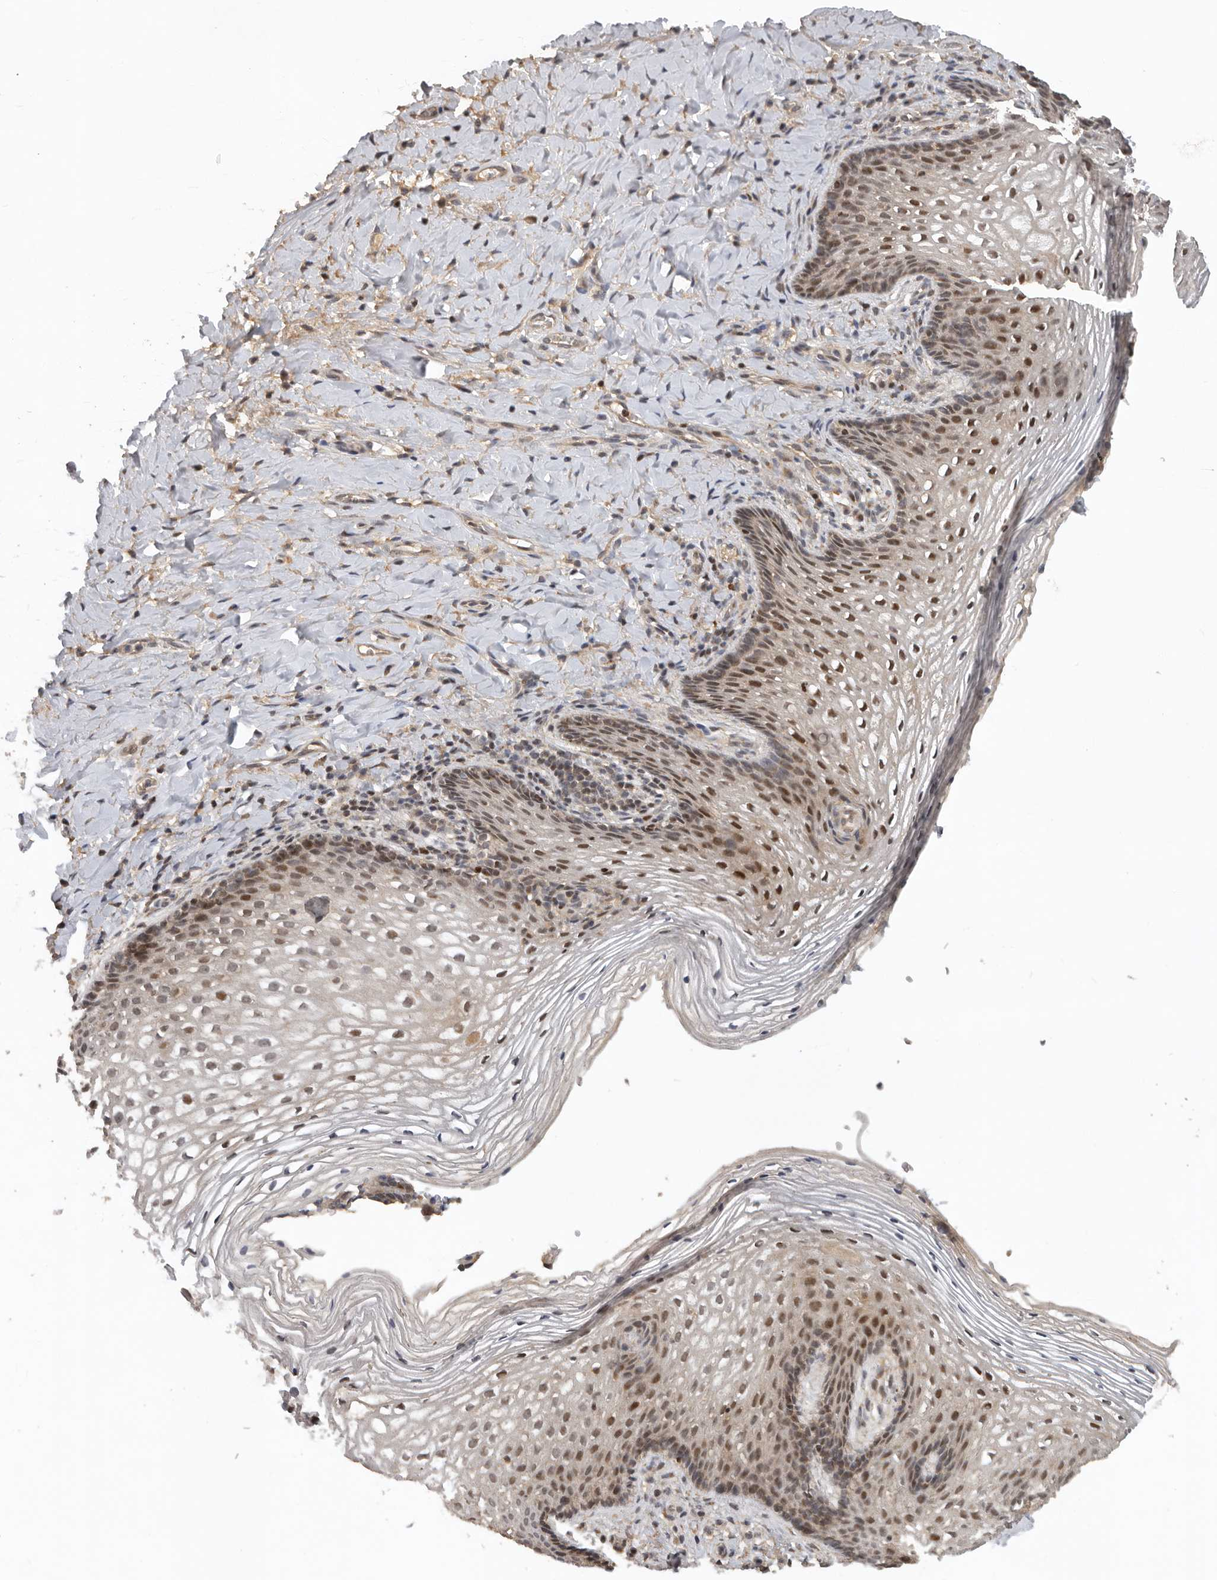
{"staining": {"intensity": "strong", "quantity": "25%-75%", "location": "nuclear"}, "tissue": "vagina", "cell_type": "Squamous epithelial cells", "image_type": "normal", "snomed": [{"axis": "morphology", "description": "Normal tissue, NOS"}, {"axis": "topography", "description": "Vagina"}], "caption": "The image reveals immunohistochemical staining of normal vagina. There is strong nuclear staining is seen in about 25%-75% of squamous epithelial cells.", "gene": "HENMT1", "patient": {"sex": "female", "age": 60}}